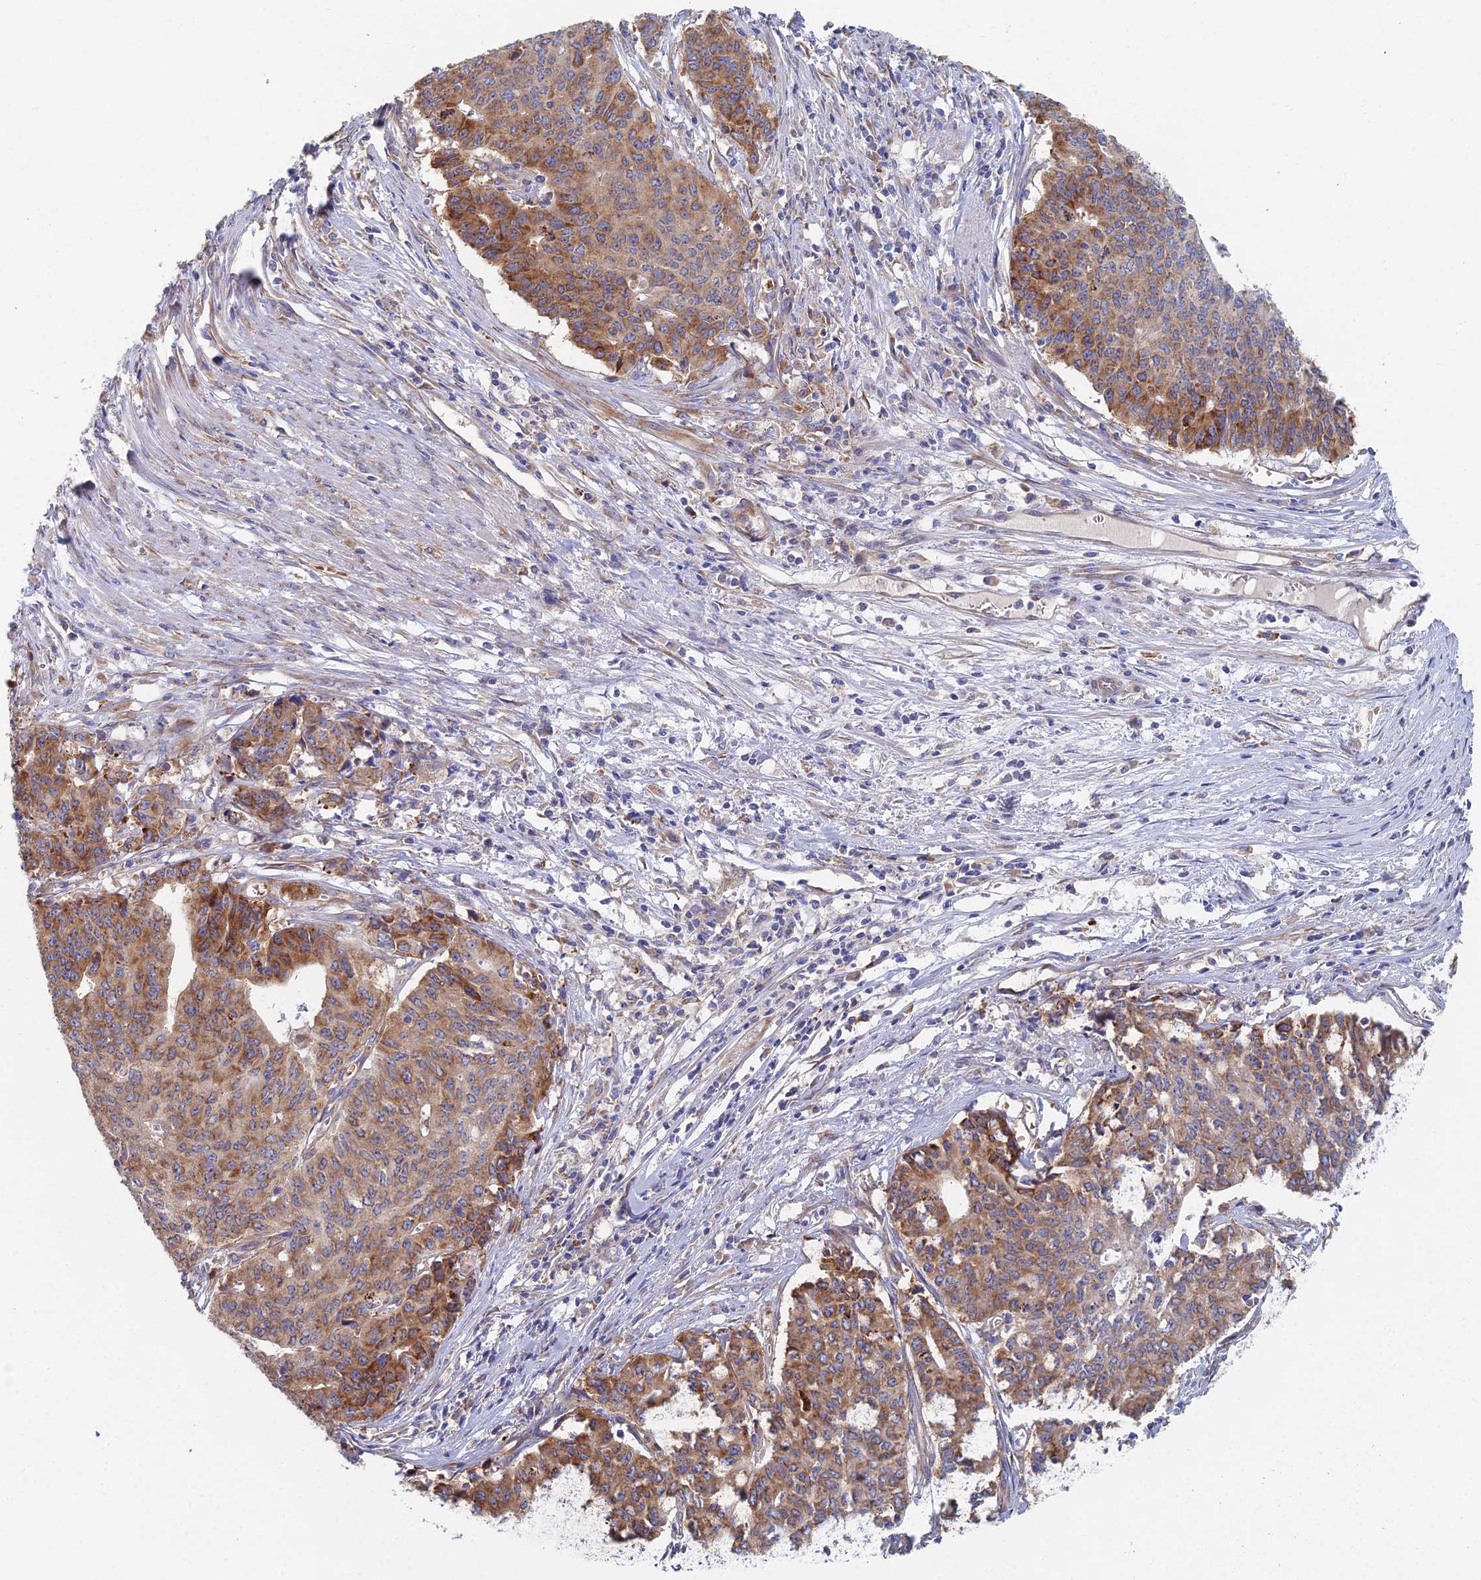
{"staining": {"intensity": "moderate", "quantity": ">75%", "location": "cytoplasmic/membranous"}, "tissue": "endometrial cancer", "cell_type": "Tumor cells", "image_type": "cancer", "snomed": [{"axis": "morphology", "description": "Adenocarcinoma, NOS"}, {"axis": "topography", "description": "Endometrium"}], "caption": "Human adenocarcinoma (endometrial) stained with a brown dye demonstrates moderate cytoplasmic/membranous positive staining in about >75% of tumor cells.", "gene": "ELOF1", "patient": {"sex": "female", "age": 59}}